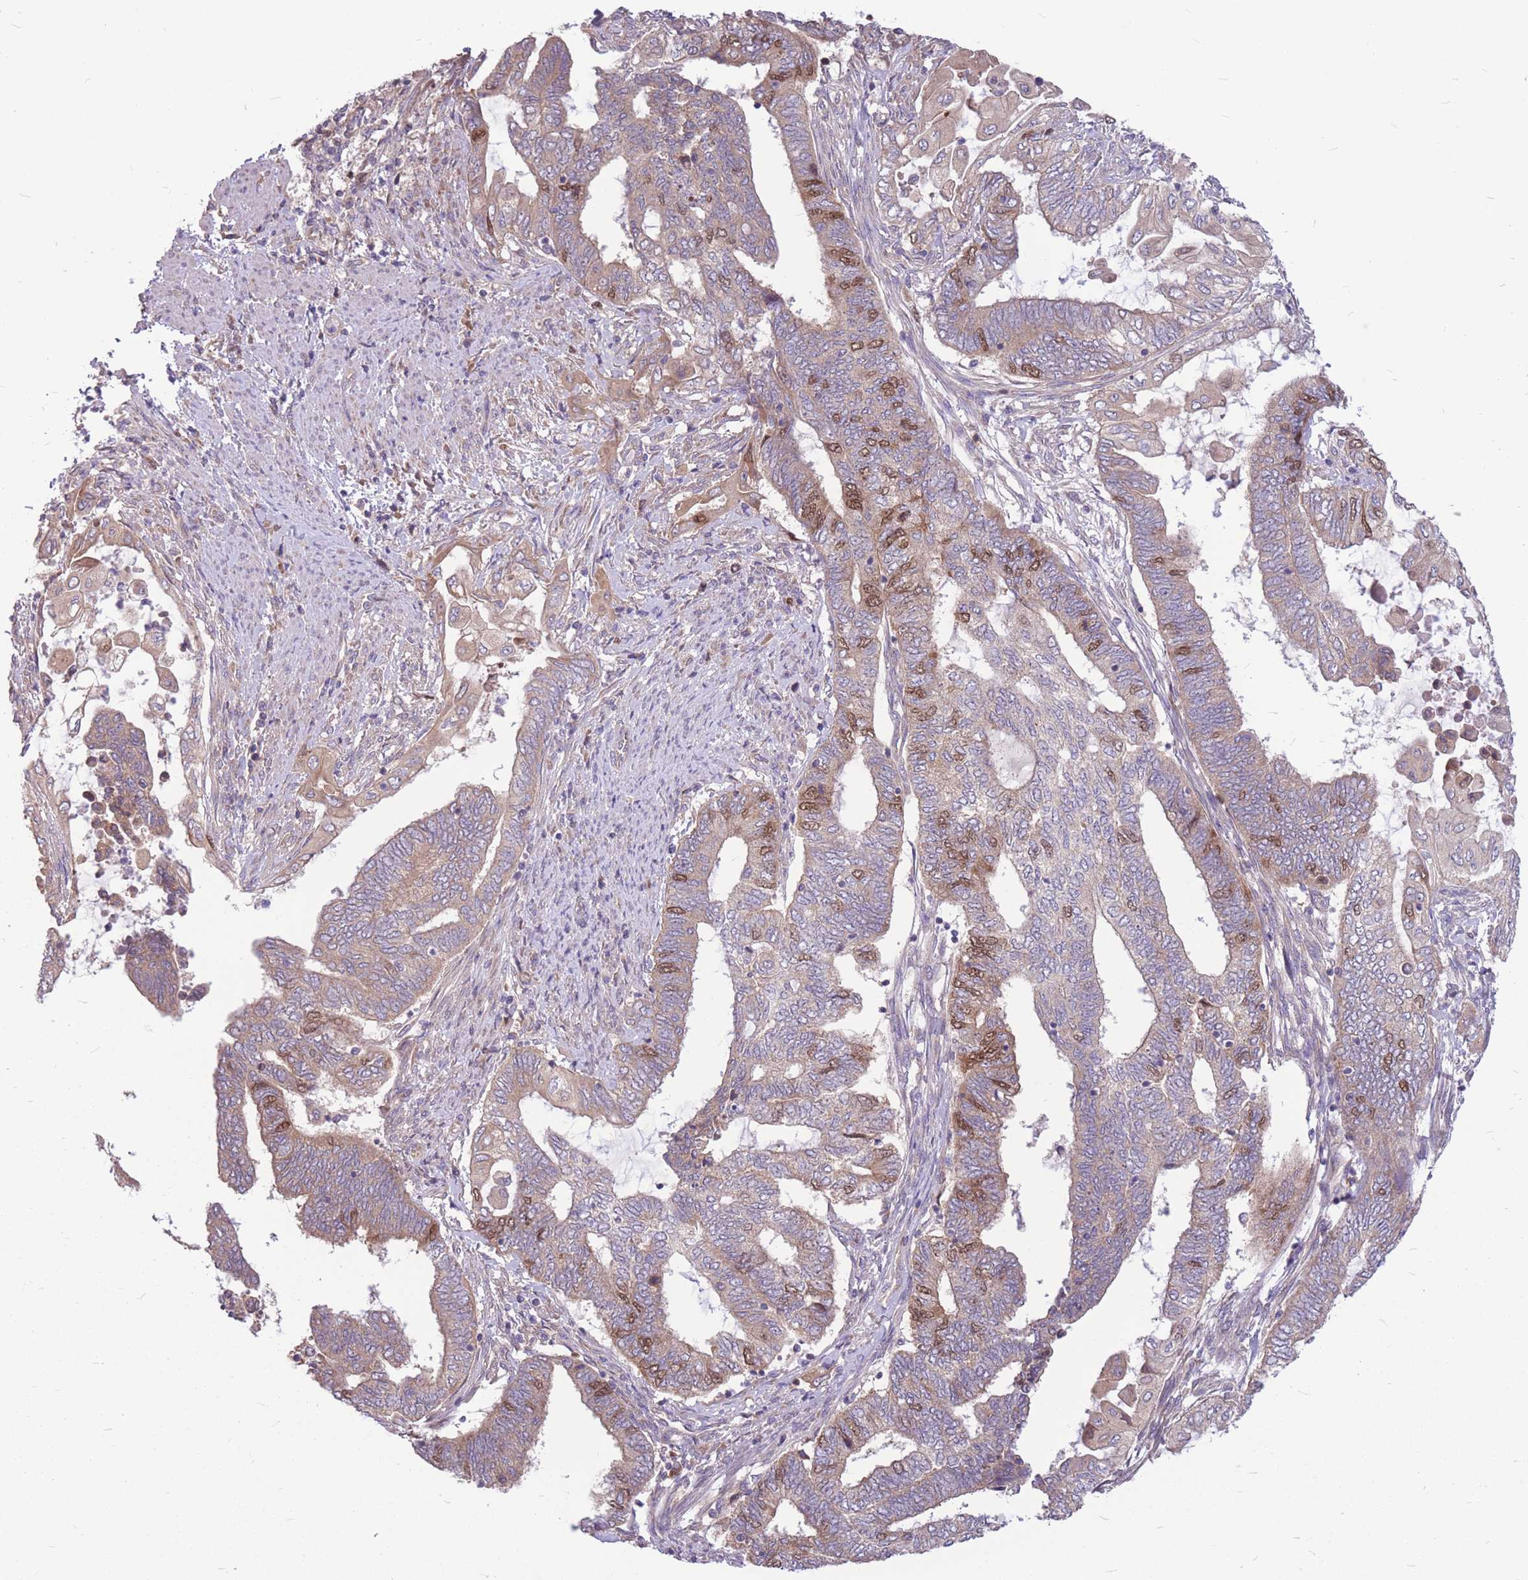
{"staining": {"intensity": "moderate", "quantity": "<25%", "location": "cytoplasmic/membranous,nuclear"}, "tissue": "endometrial cancer", "cell_type": "Tumor cells", "image_type": "cancer", "snomed": [{"axis": "morphology", "description": "Adenocarcinoma, NOS"}, {"axis": "topography", "description": "Uterus"}, {"axis": "topography", "description": "Endometrium"}], "caption": "High-power microscopy captured an immunohistochemistry (IHC) histopathology image of endometrial cancer (adenocarcinoma), revealing moderate cytoplasmic/membranous and nuclear staining in about <25% of tumor cells.", "gene": "GMNN", "patient": {"sex": "female", "age": 70}}